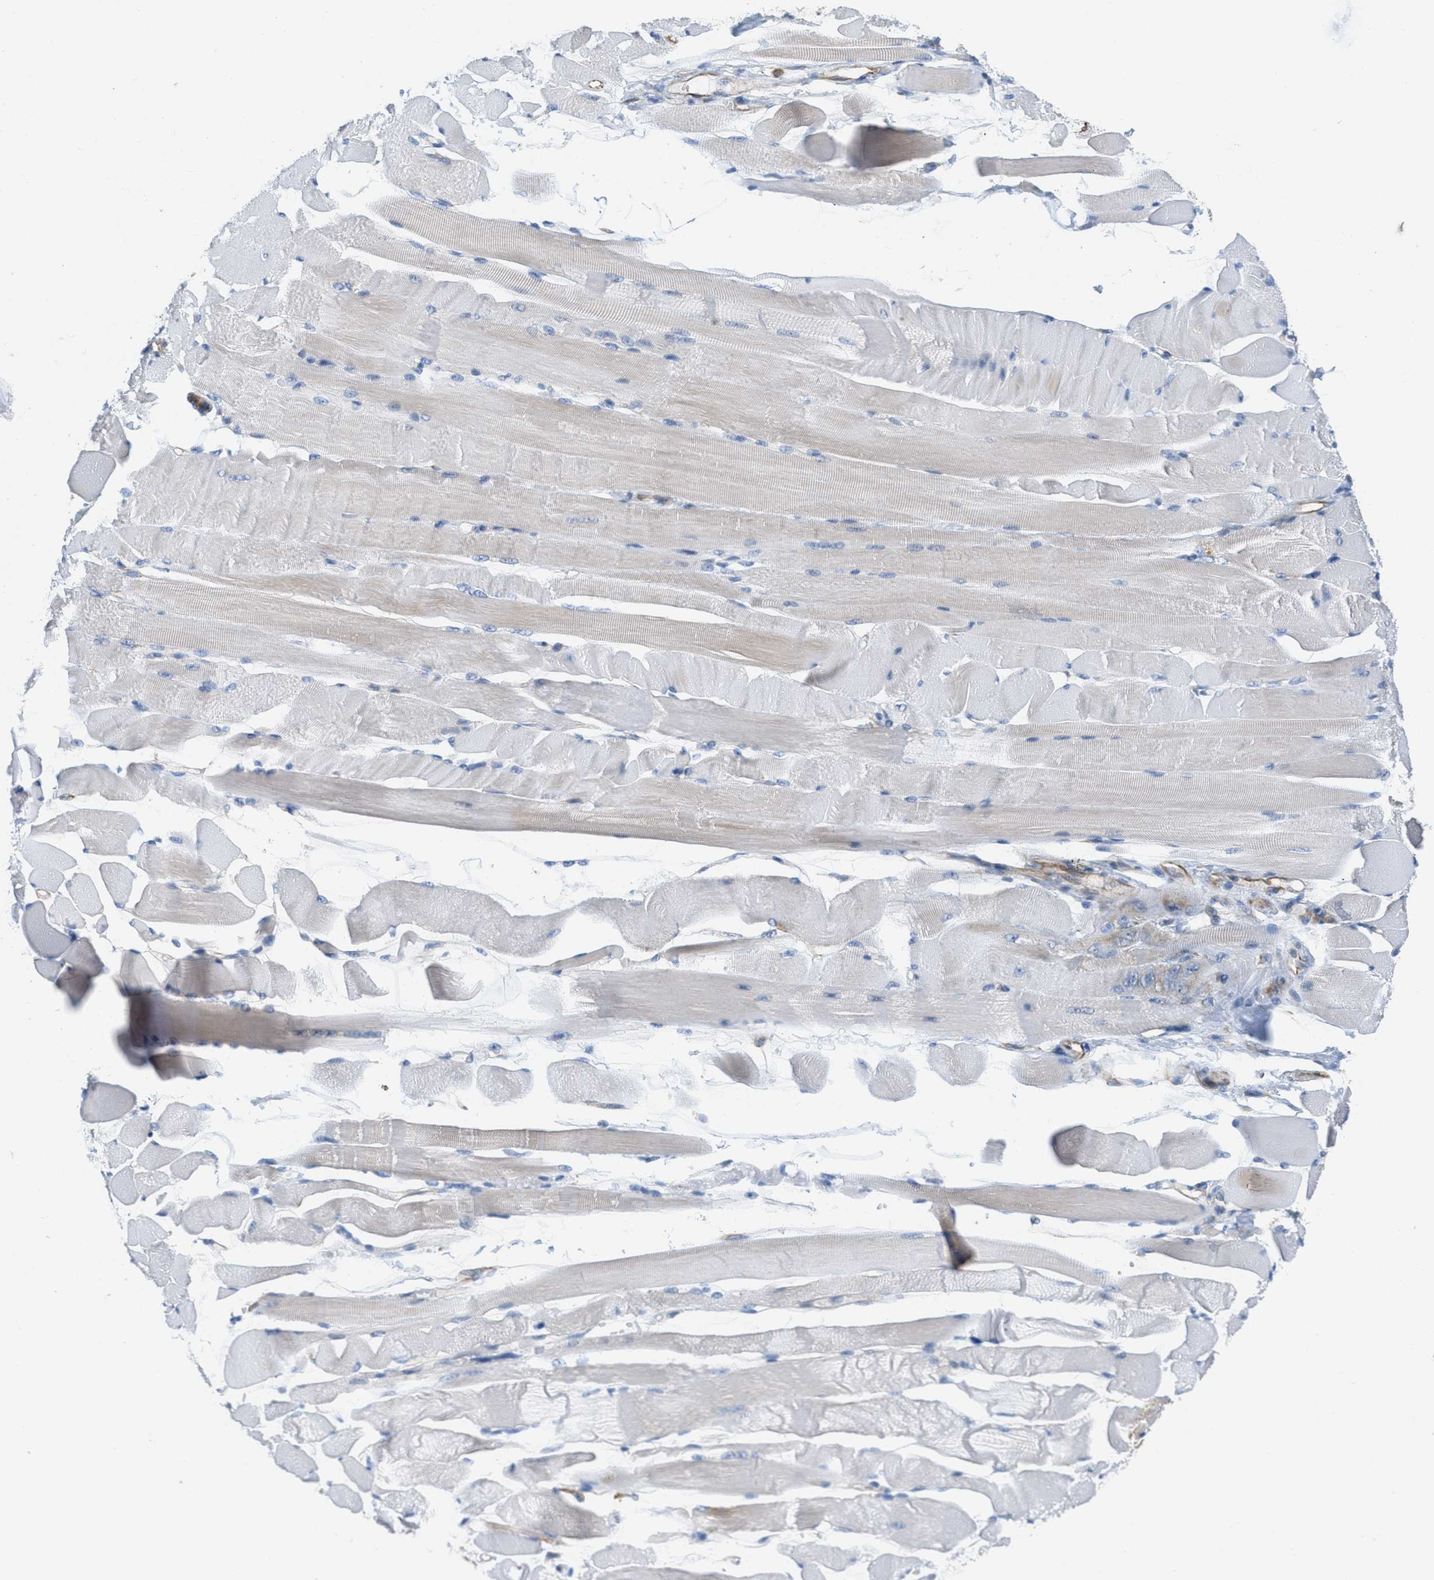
{"staining": {"intensity": "negative", "quantity": "none", "location": "none"}, "tissue": "skeletal muscle", "cell_type": "Myocytes", "image_type": "normal", "snomed": [{"axis": "morphology", "description": "Normal tissue, NOS"}, {"axis": "topography", "description": "Skeletal muscle"}, {"axis": "topography", "description": "Peripheral nerve tissue"}], "caption": "Protein analysis of benign skeletal muscle exhibits no significant expression in myocytes.", "gene": "BTN3A1", "patient": {"sex": "female", "age": 84}}